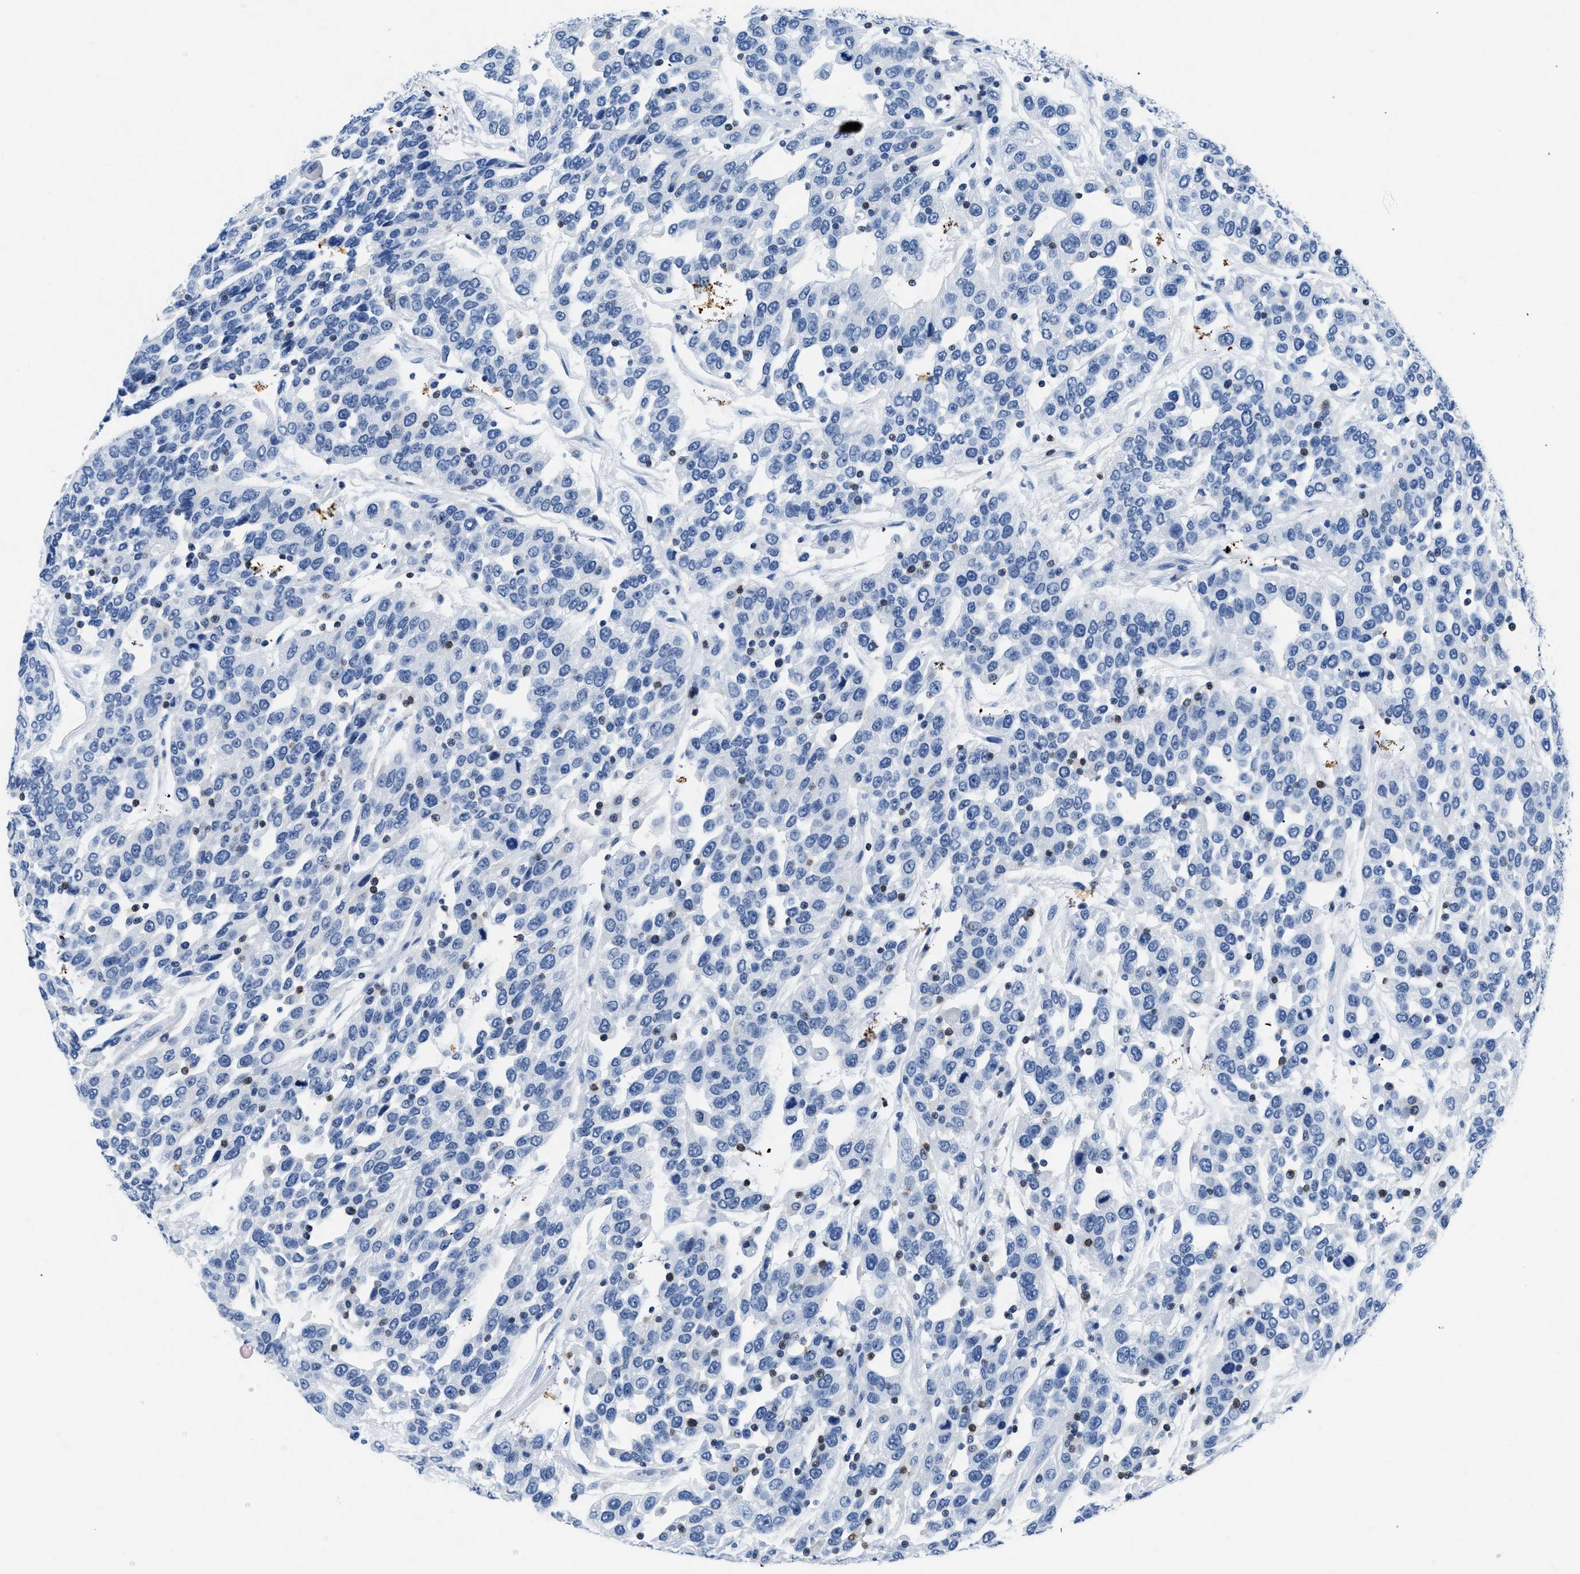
{"staining": {"intensity": "negative", "quantity": "none", "location": "none"}, "tissue": "urothelial cancer", "cell_type": "Tumor cells", "image_type": "cancer", "snomed": [{"axis": "morphology", "description": "Urothelial carcinoma, High grade"}, {"axis": "topography", "description": "Urinary bladder"}], "caption": "A histopathology image of human urothelial cancer is negative for staining in tumor cells. (DAB (3,3'-diaminobenzidine) immunohistochemistry (IHC) visualized using brightfield microscopy, high magnification).", "gene": "NFATC2", "patient": {"sex": "female", "age": 80}}